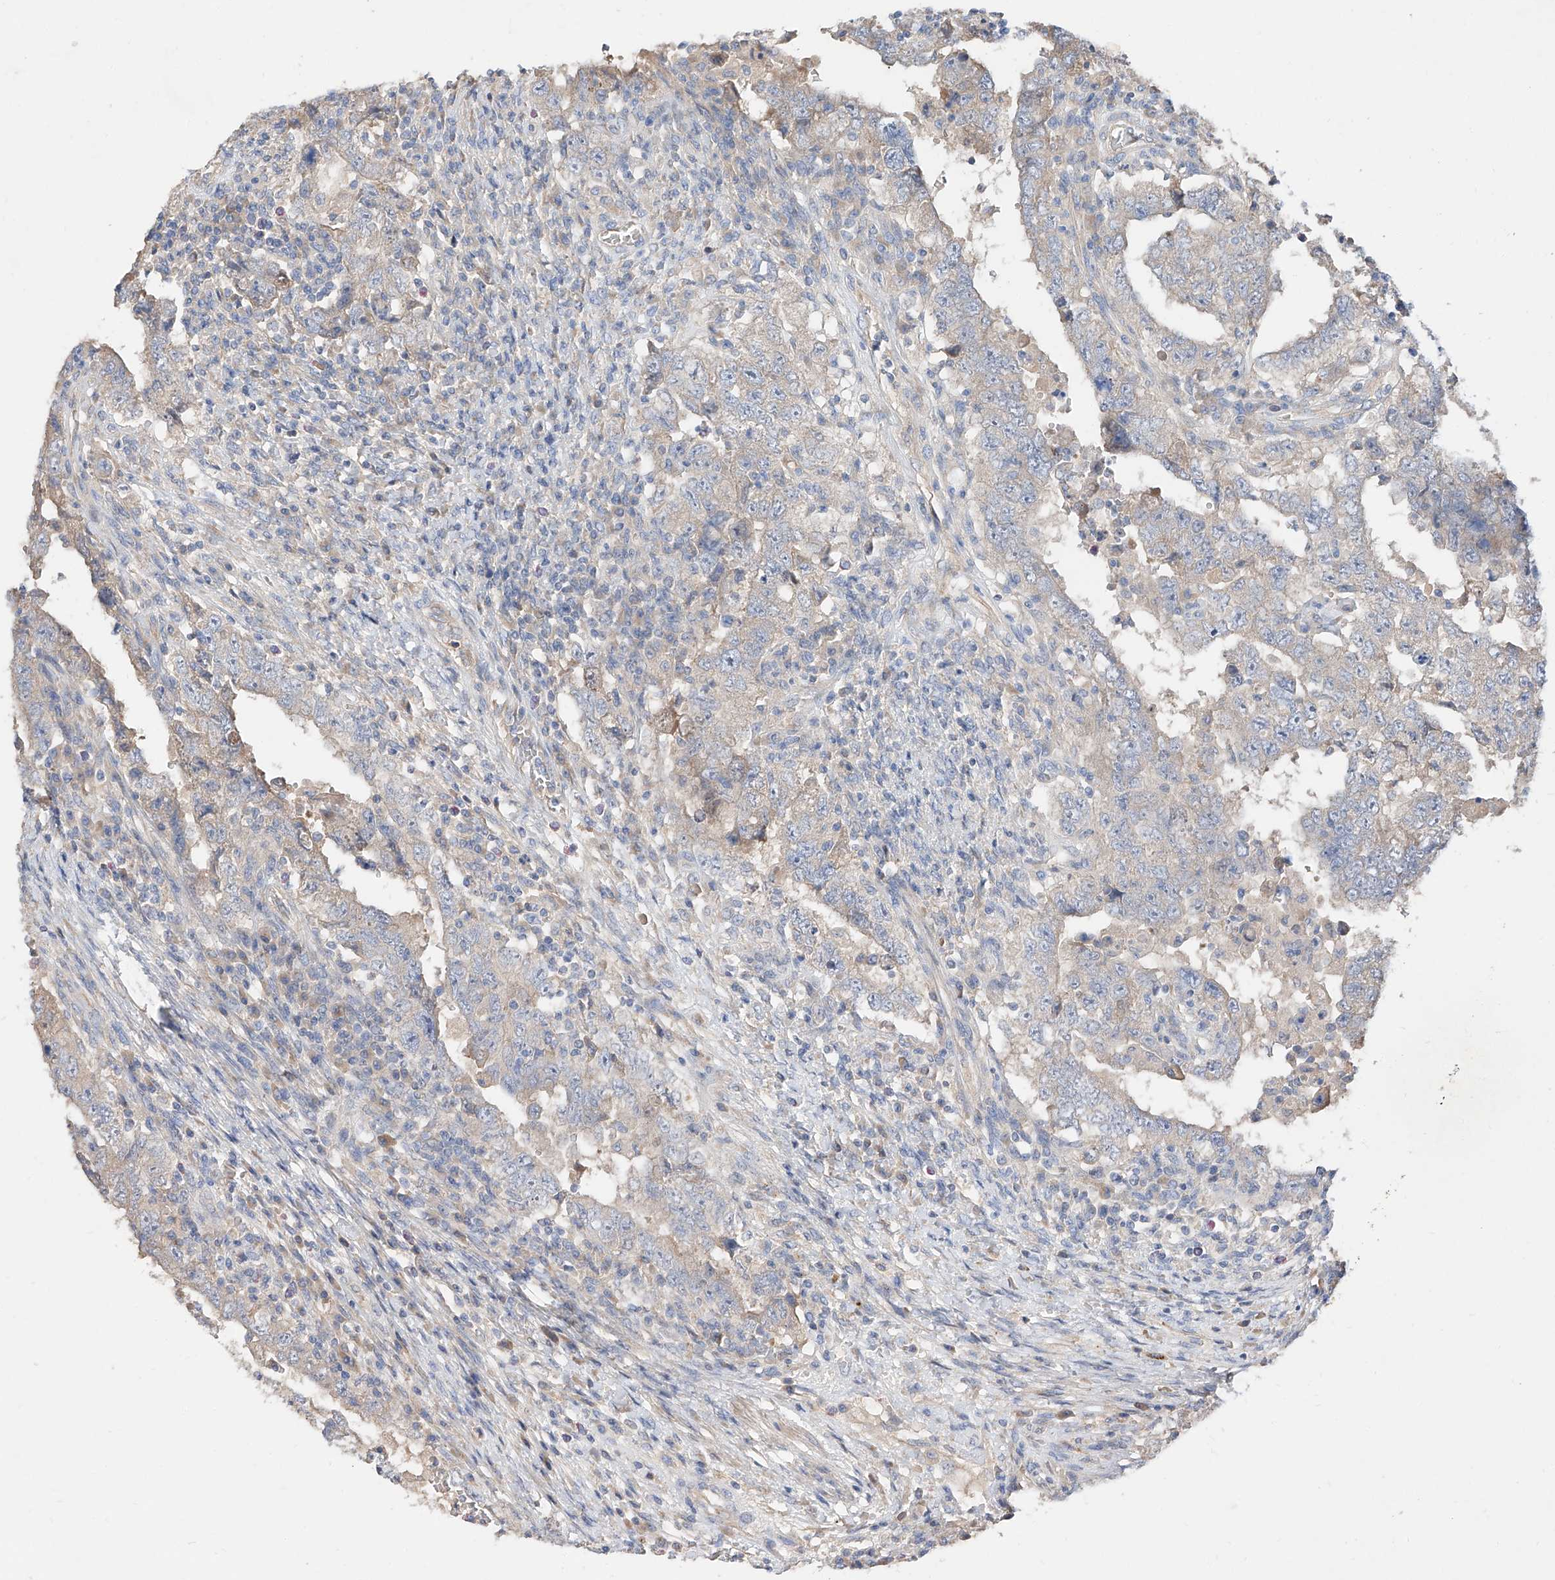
{"staining": {"intensity": "negative", "quantity": "none", "location": "none"}, "tissue": "testis cancer", "cell_type": "Tumor cells", "image_type": "cancer", "snomed": [{"axis": "morphology", "description": "Carcinoma, Embryonal, NOS"}, {"axis": "topography", "description": "Testis"}], "caption": "DAB (3,3'-diaminobenzidine) immunohistochemical staining of testis embryonal carcinoma reveals no significant positivity in tumor cells.", "gene": "DIRAS3", "patient": {"sex": "male", "age": 26}}